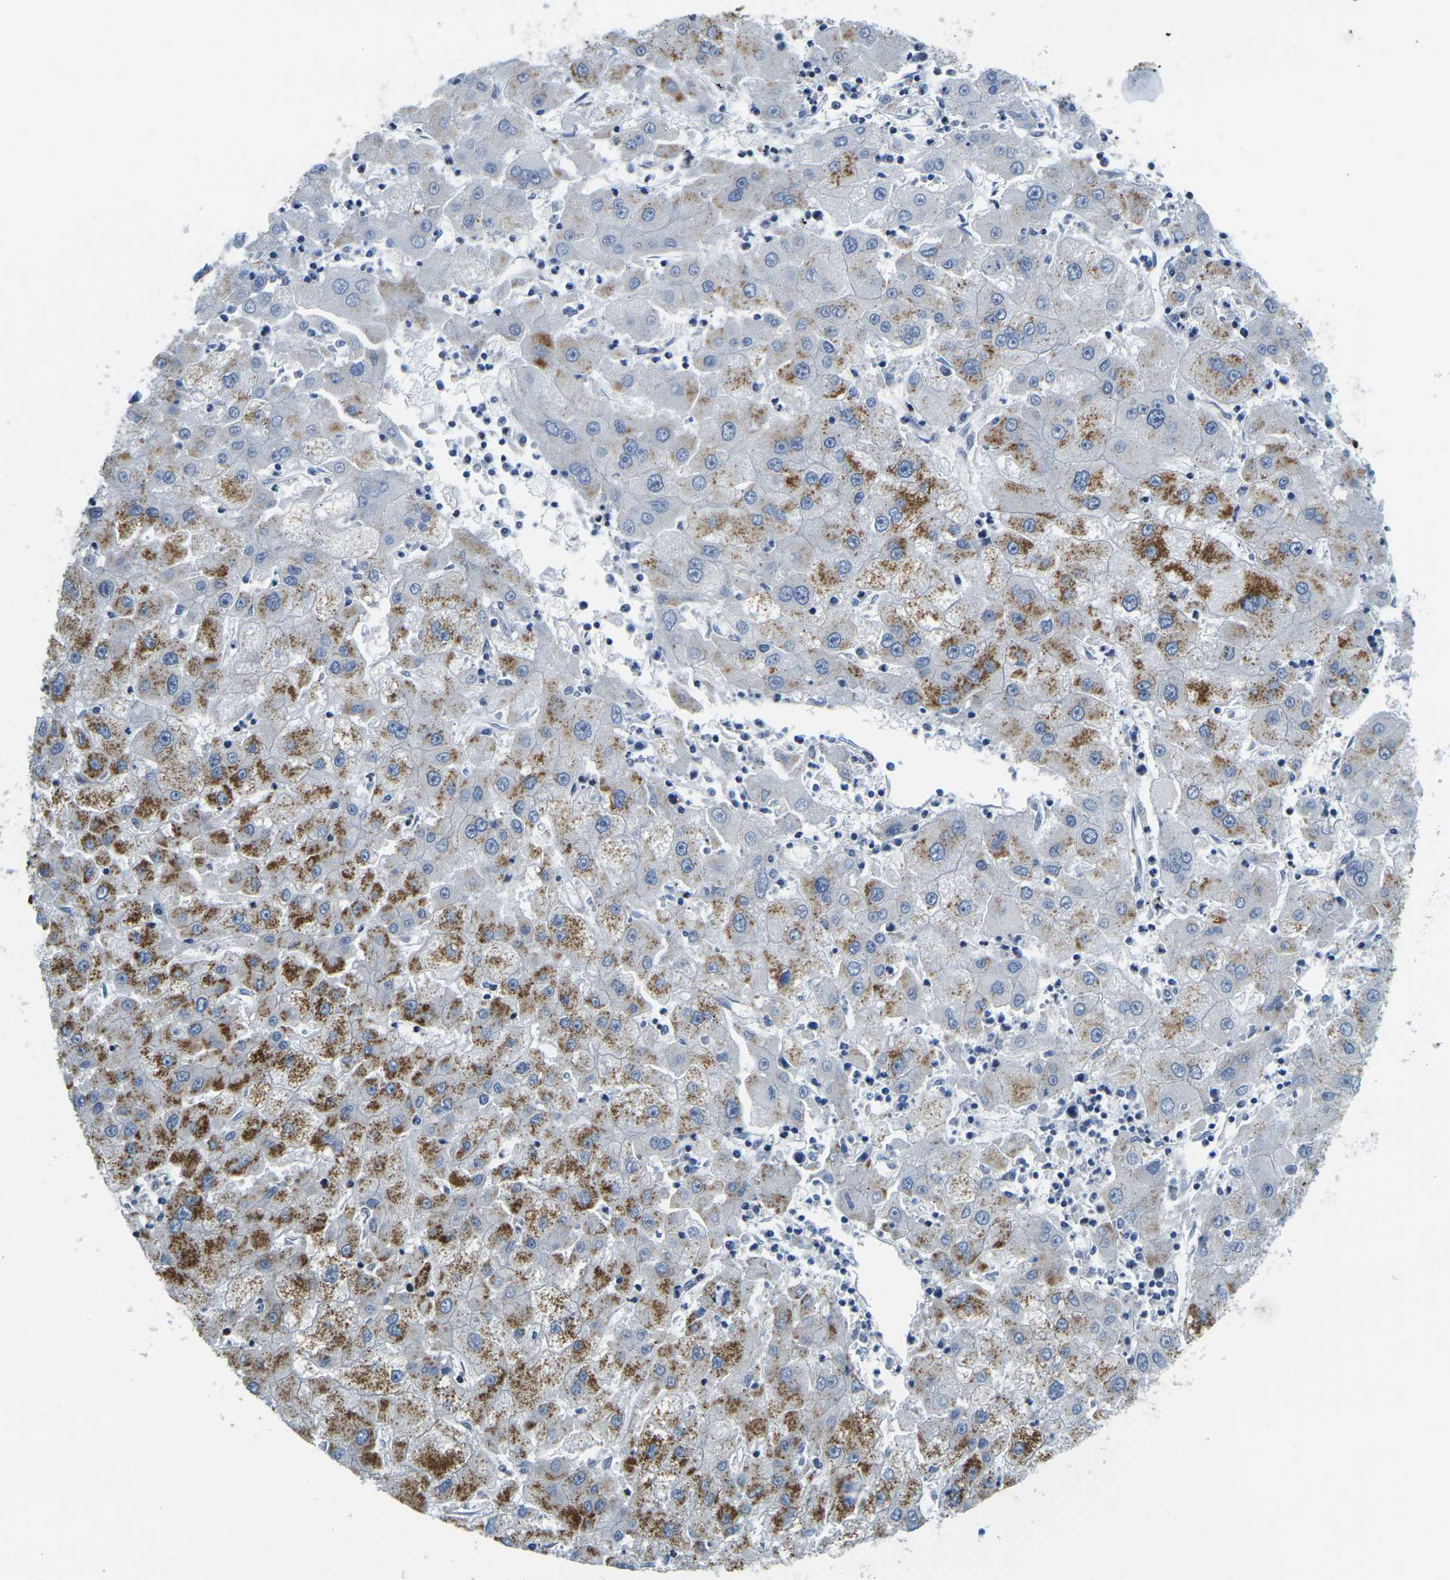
{"staining": {"intensity": "moderate", "quantity": "25%-75%", "location": "cytoplasmic/membranous"}, "tissue": "liver cancer", "cell_type": "Tumor cells", "image_type": "cancer", "snomed": [{"axis": "morphology", "description": "Carcinoma, Hepatocellular, NOS"}, {"axis": "topography", "description": "Liver"}], "caption": "Tumor cells exhibit medium levels of moderate cytoplasmic/membranous staining in approximately 25%-75% of cells in liver hepatocellular carcinoma.", "gene": "LASP1", "patient": {"sex": "male", "age": 72}}